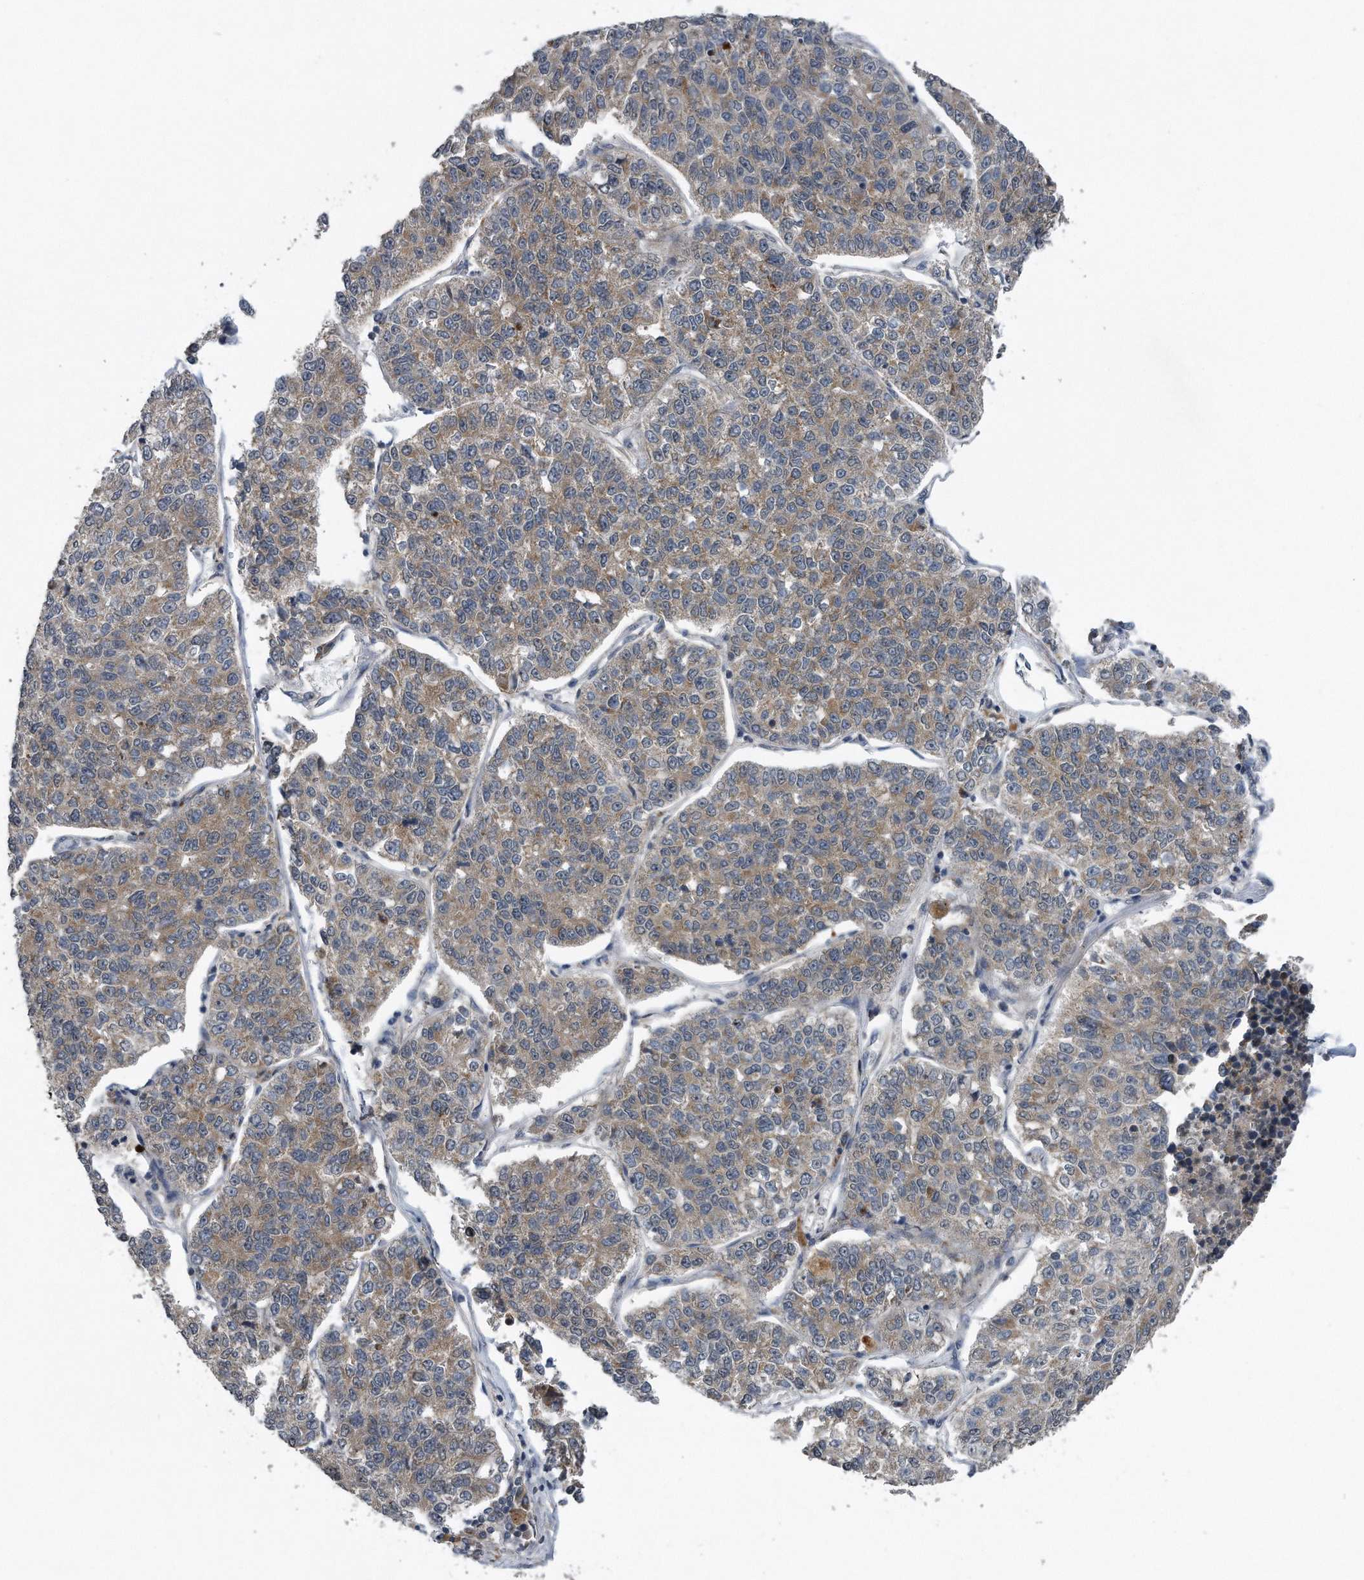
{"staining": {"intensity": "weak", "quantity": ">75%", "location": "cytoplasmic/membranous"}, "tissue": "lung cancer", "cell_type": "Tumor cells", "image_type": "cancer", "snomed": [{"axis": "morphology", "description": "Adenocarcinoma, NOS"}, {"axis": "topography", "description": "Lung"}], "caption": "Protein staining of lung cancer tissue displays weak cytoplasmic/membranous staining in about >75% of tumor cells. The protein of interest is shown in brown color, while the nuclei are stained blue.", "gene": "LYRM4", "patient": {"sex": "male", "age": 49}}